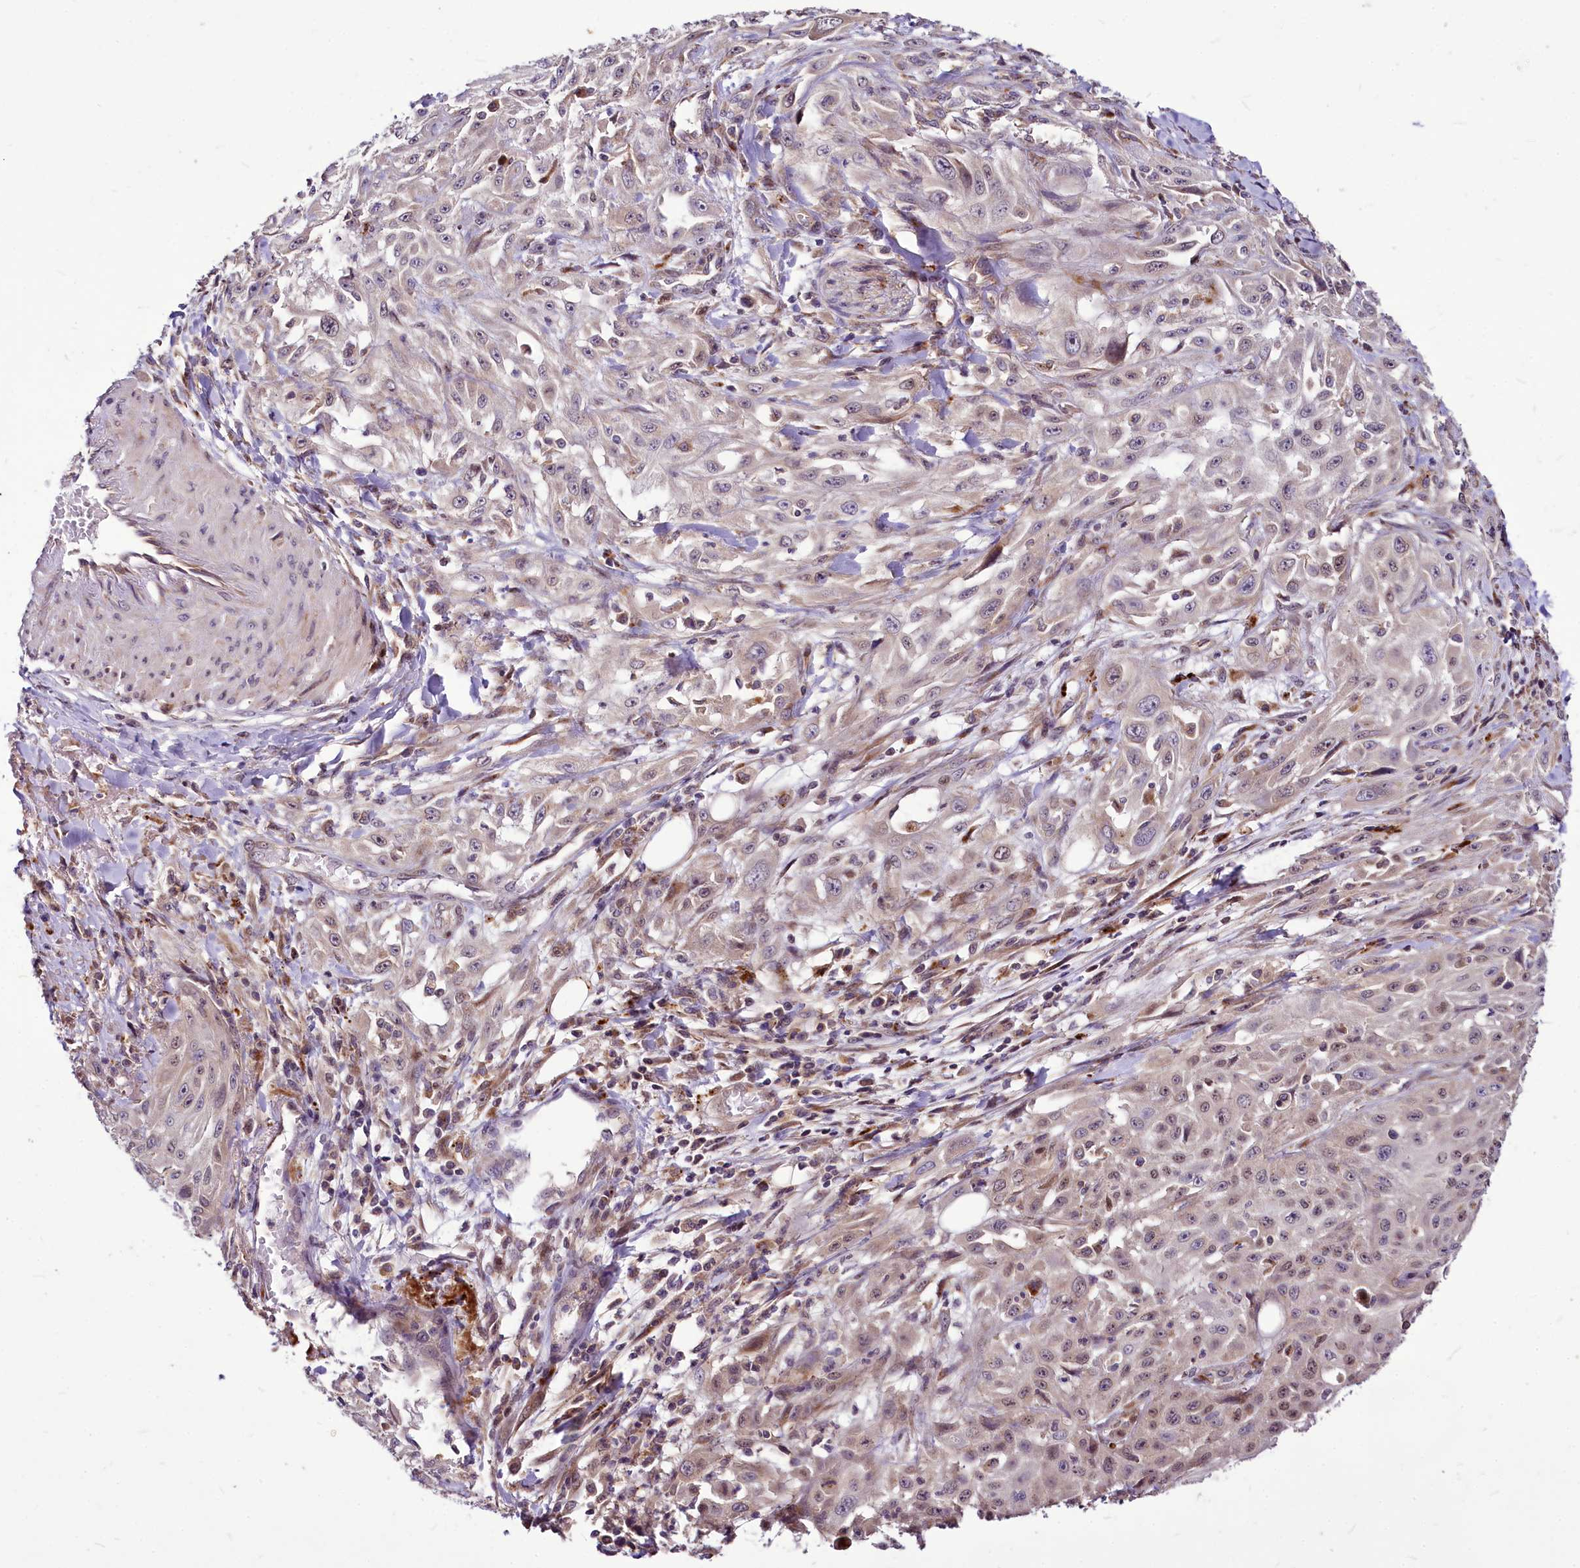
{"staining": {"intensity": "negative", "quantity": "none", "location": "none"}, "tissue": "skin cancer", "cell_type": "Tumor cells", "image_type": "cancer", "snomed": [{"axis": "morphology", "description": "Squamous cell carcinoma, NOS"}, {"axis": "morphology", "description": "Squamous cell carcinoma, metastatic, NOS"}, {"axis": "topography", "description": "Skin"}, {"axis": "topography", "description": "Lymph node"}], "caption": "Micrograph shows no significant protein positivity in tumor cells of skin cancer.", "gene": "C11orf86", "patient": {"sex": "male", "age": 75}}